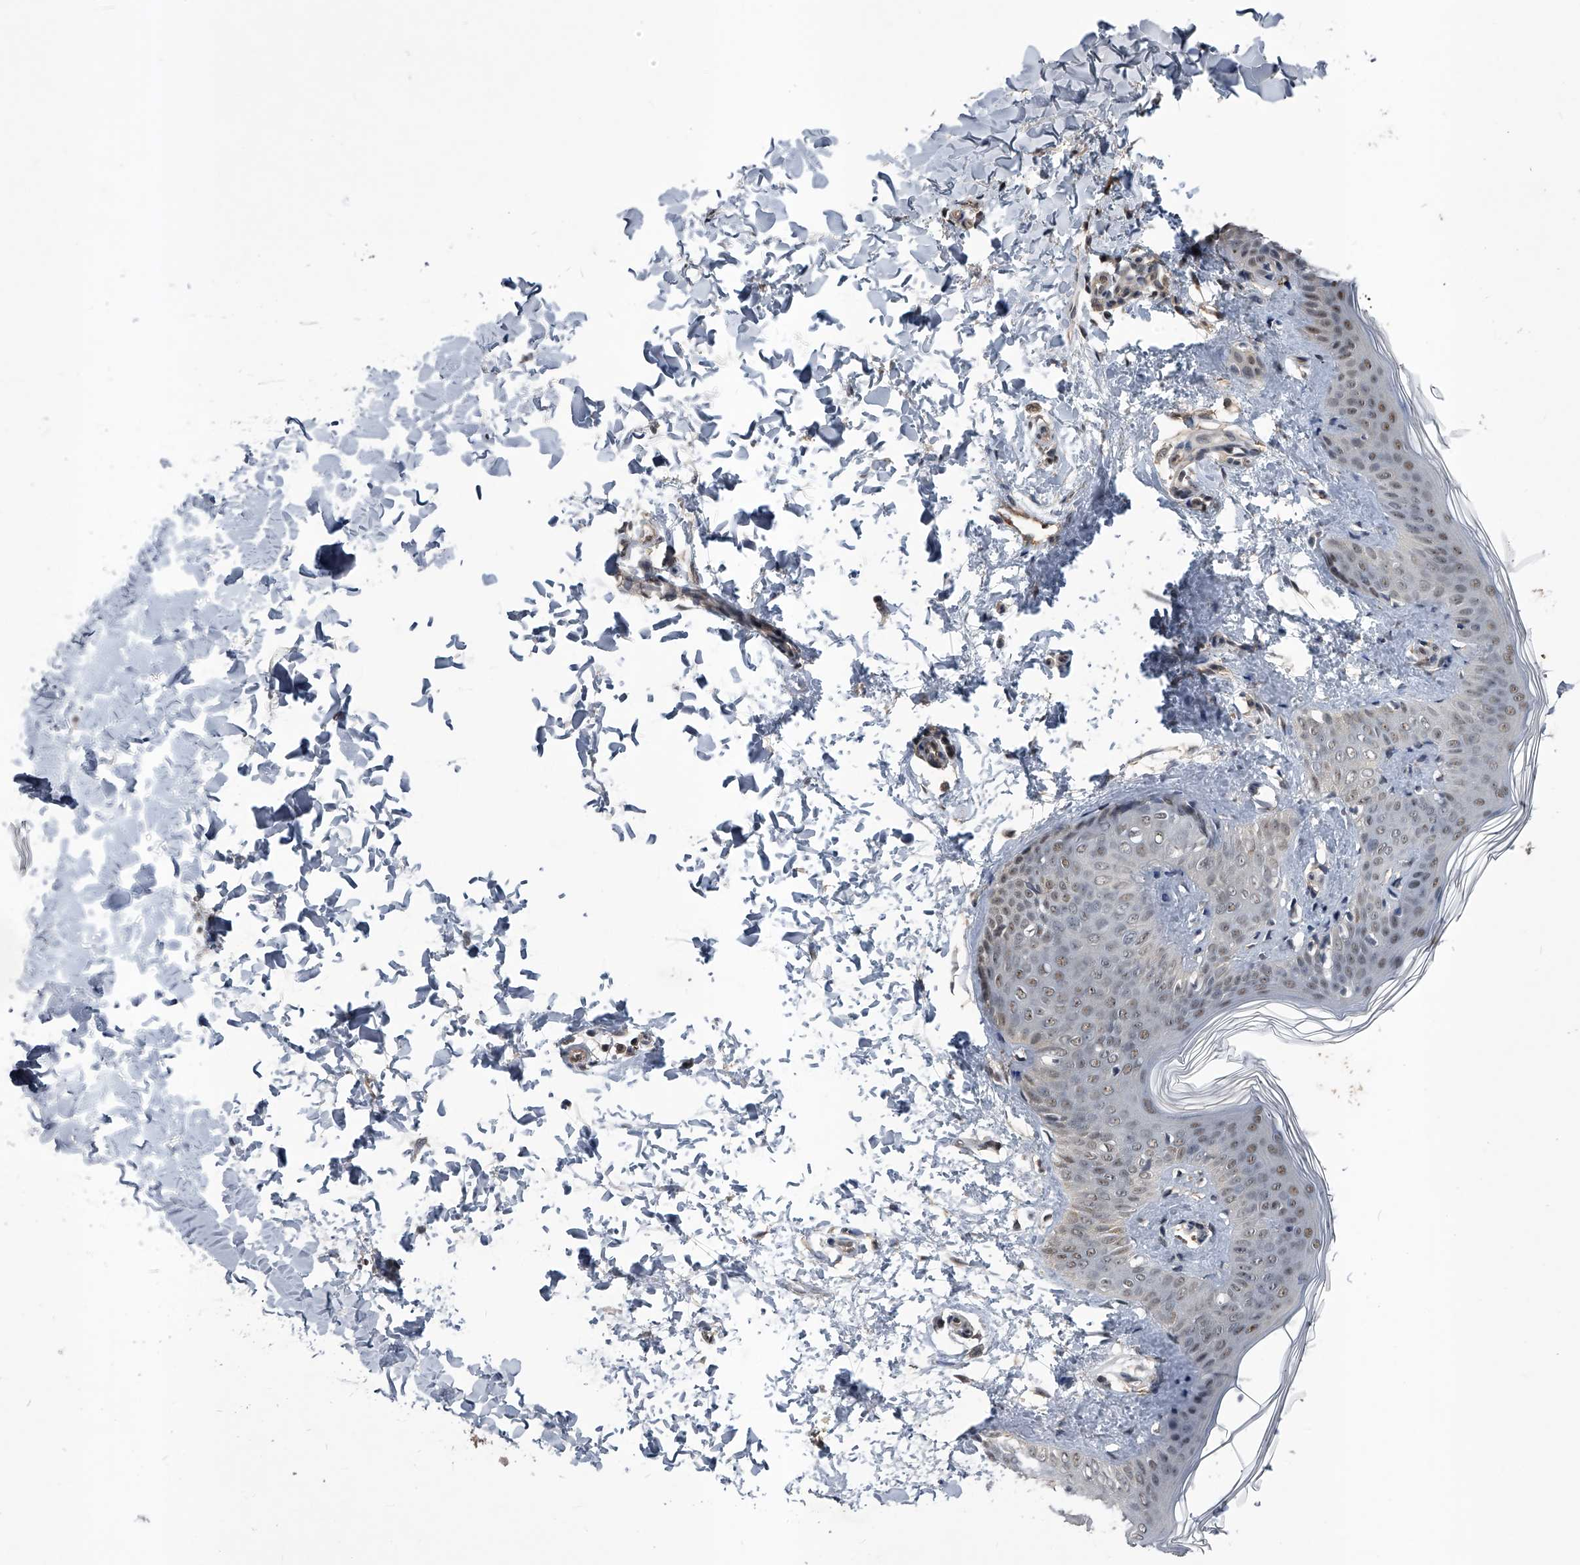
{"staining": {"intensity": "negative", "quantity": "none", "location": "none"}, "tissue": "skin", "cell_type": "Fibroblasts", "image_type": "normal", "snomed": [{"axis": "morphology", "description": "Normal tissue, NOS"}, {"axis": "topography", "description": "Skin"}], "caption": "Immunohistochemistry (IHC) image of benign human skin stained for a protein (brown), which shows no staining in fibroblasts.", "gene": "SLC12A8", "patient": {"sex": "female", "age": 17}}